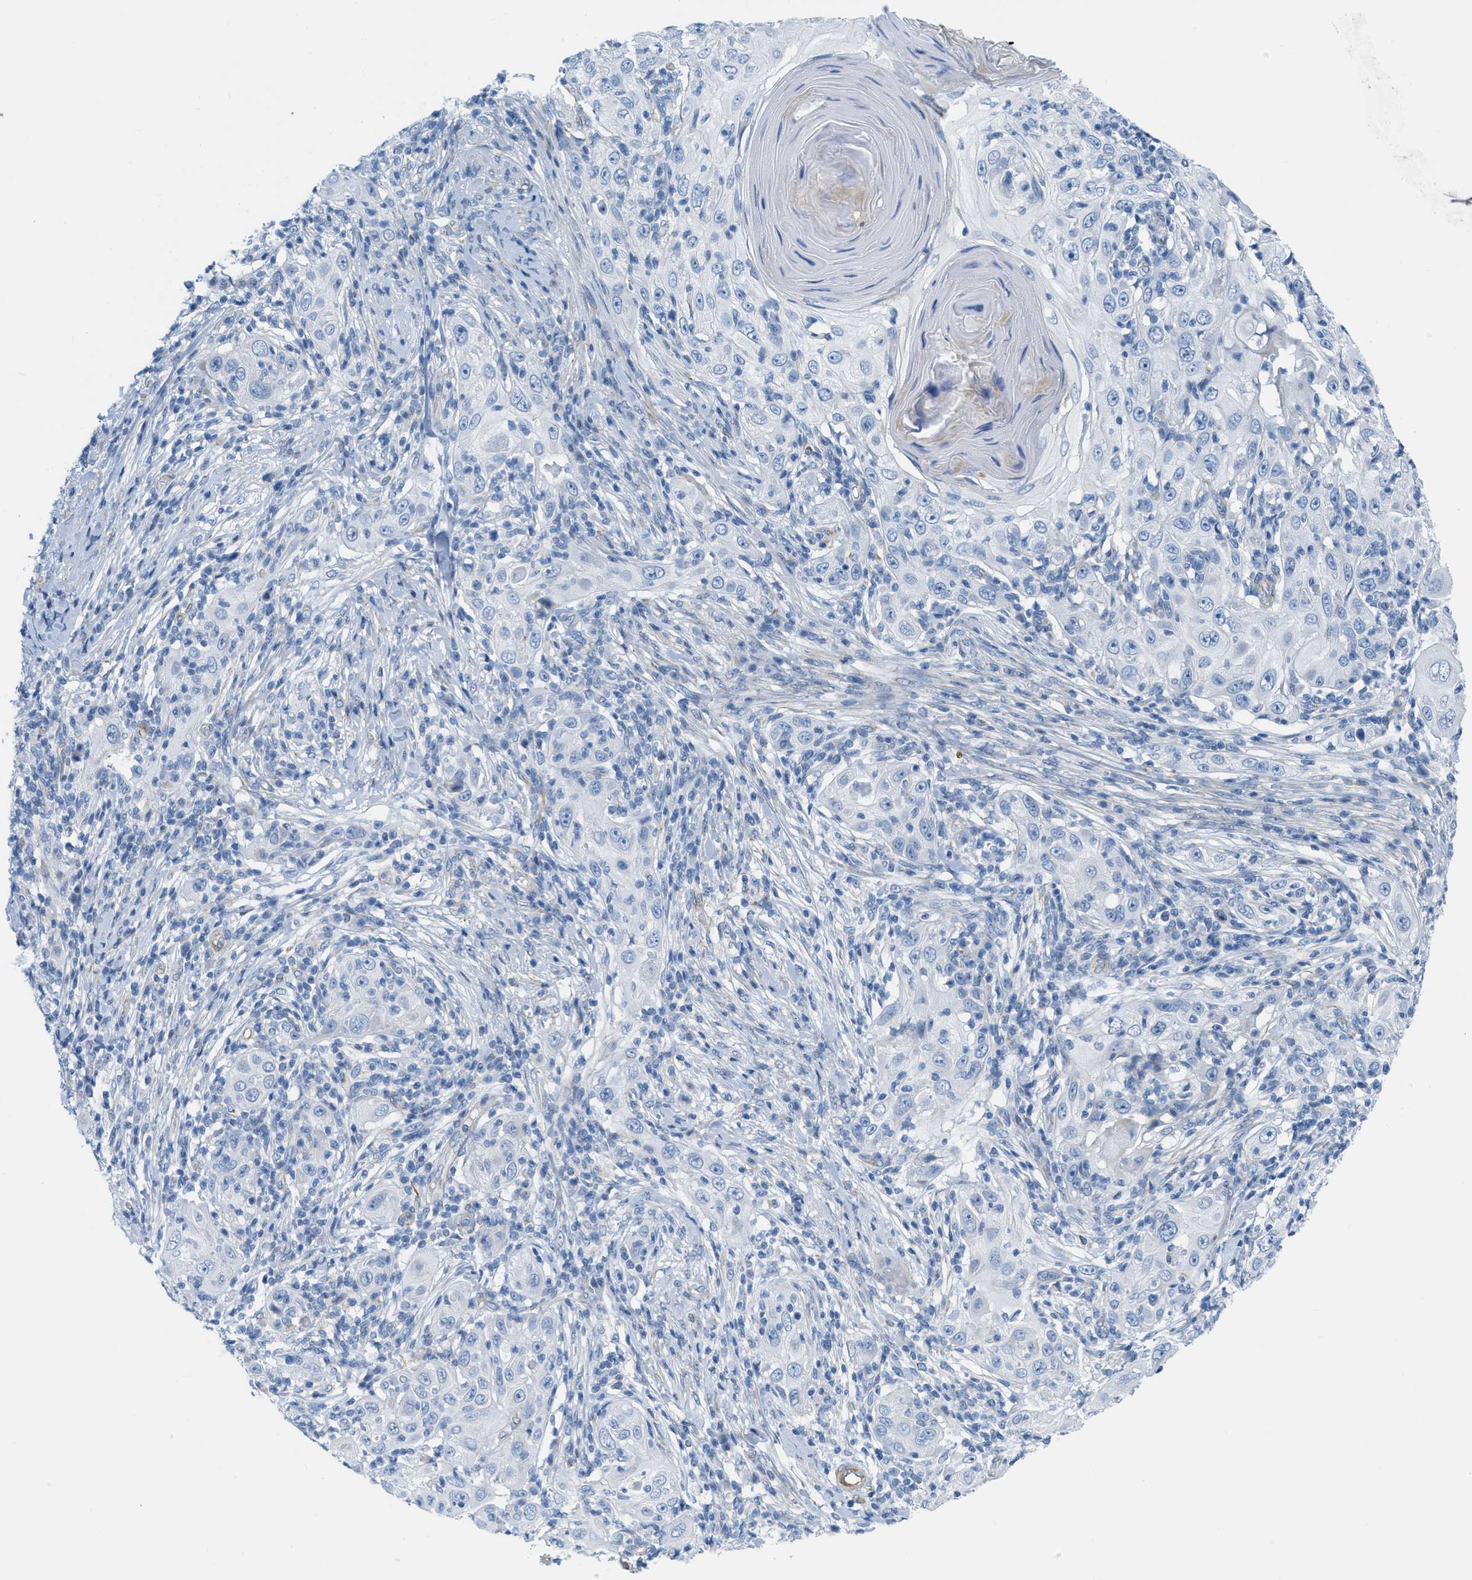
{"staining": {"intensity": "negative", "quantity": "none", "location": "none"}, "tissue": "skin cancer", "cell_type": "Tumor cells", "image_type": "cancer", "snomed": [{"axis": "morphology", "description": "Squamous cell carcinoma, NOS"}, {"axis": "topography", "description": "Skin"}], "caption": "An IHC histopathology image of skin squamous cell carcinoma is shown. There is no staining in tumor cells of skin squamous cell carcinoma. (DAB (3,3'-diaminobenzidine) immunohistochemistry (IHC) with hematoxylin counter stain).", "gene": "SLC12A1", "patient": {"sex": "female", "age": 88}}